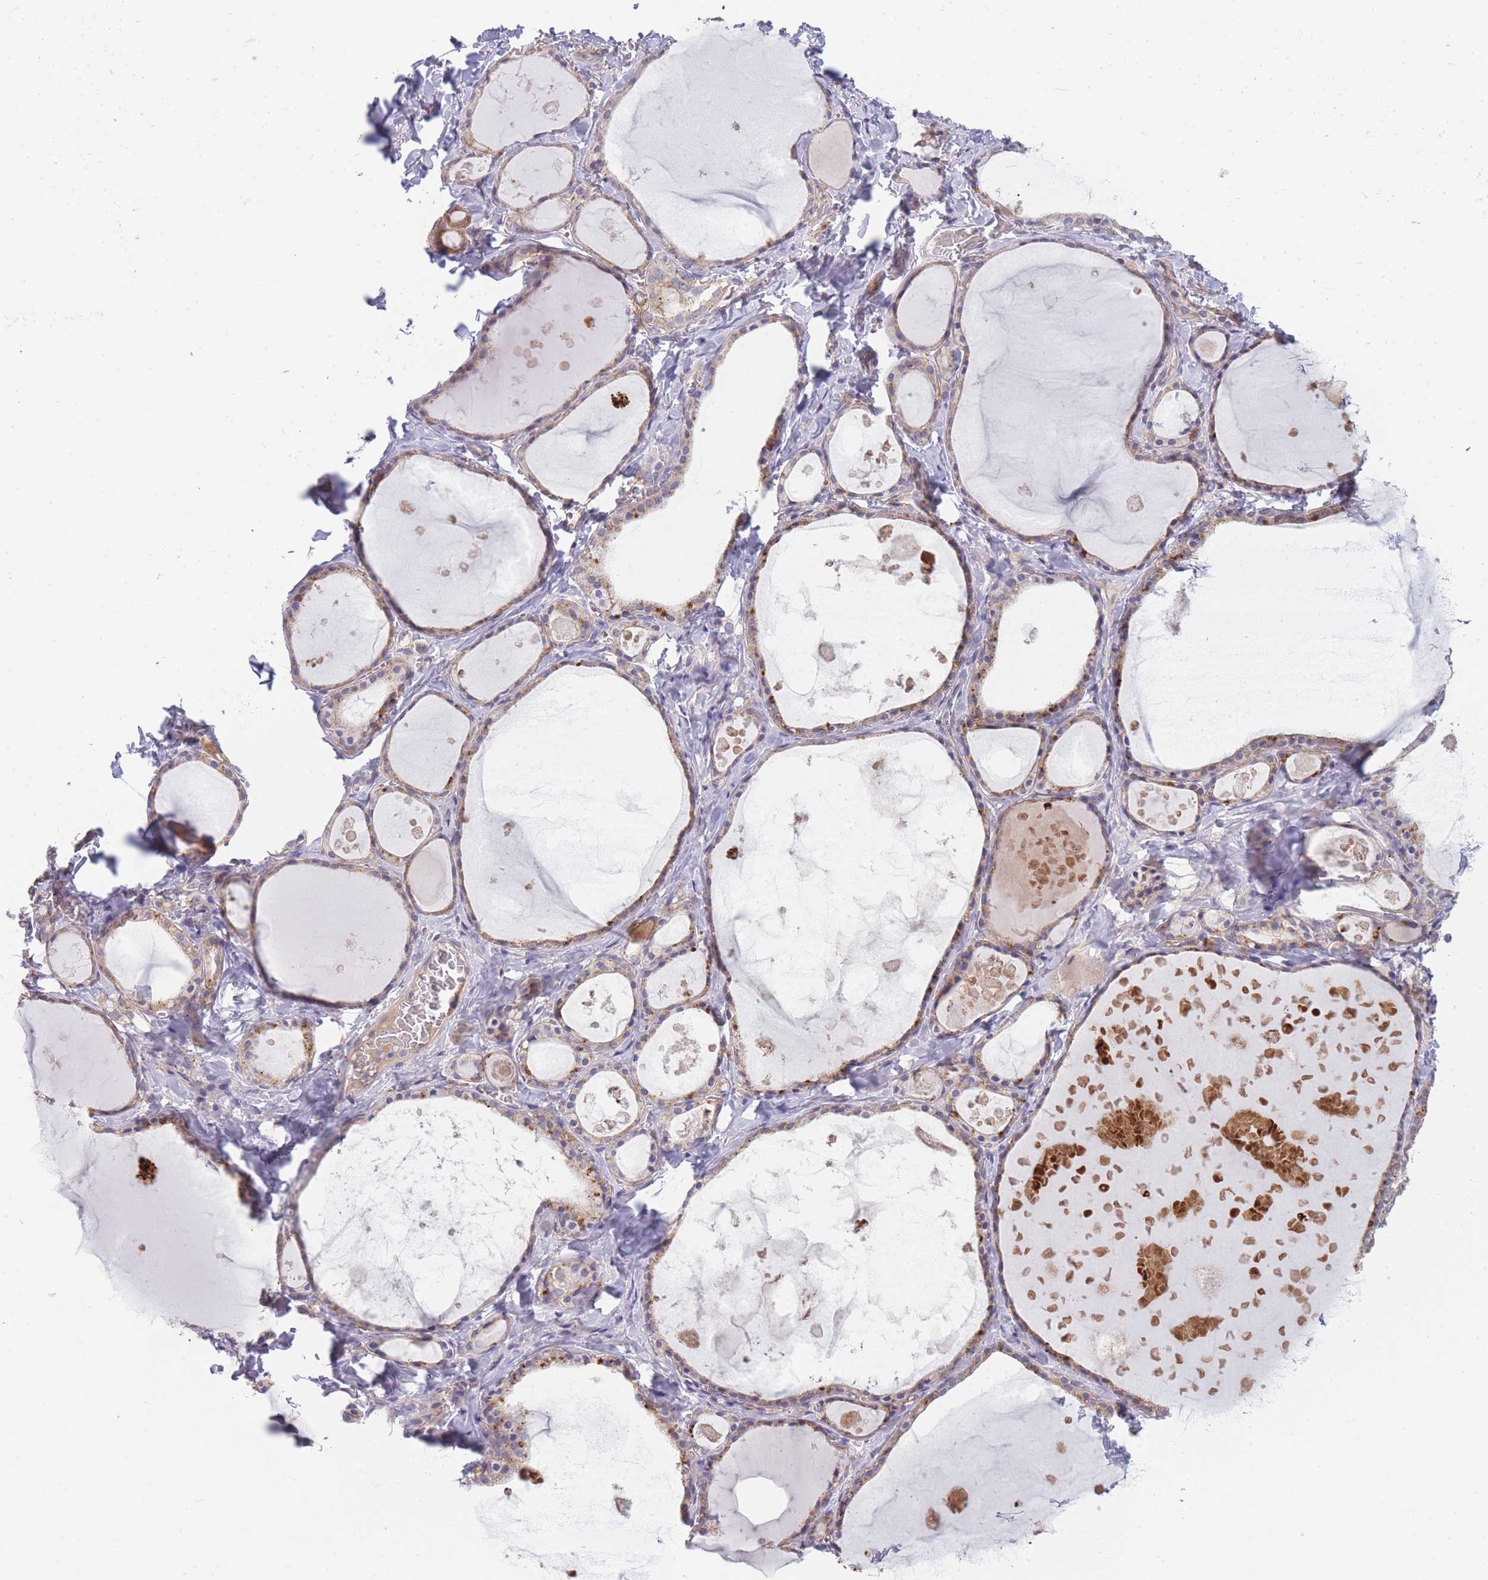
{"staining": {"intensity": "moderate", "quantity": ">75%", "location": "cytoplasmic/membranous"}, "tissue": "thyroid gland", "cell_type": "Glandular cells", "image_type": "normal", "snomed": [{"axis": "morphology", "description": "Normal tissue, NOS"}, {"axis": "topography", "description": "Thyroid gland"}], "caption": "Glandular cells demonstrate medium levels of moderate cytoplasmic/membranous expression in approximately >75% of cells in normal thyroid gland. Ihc stains the protein in brown and the nuclei are stained blue.", "gene": "TRIM61", "patient": {"sex": "male", "age": 56}}